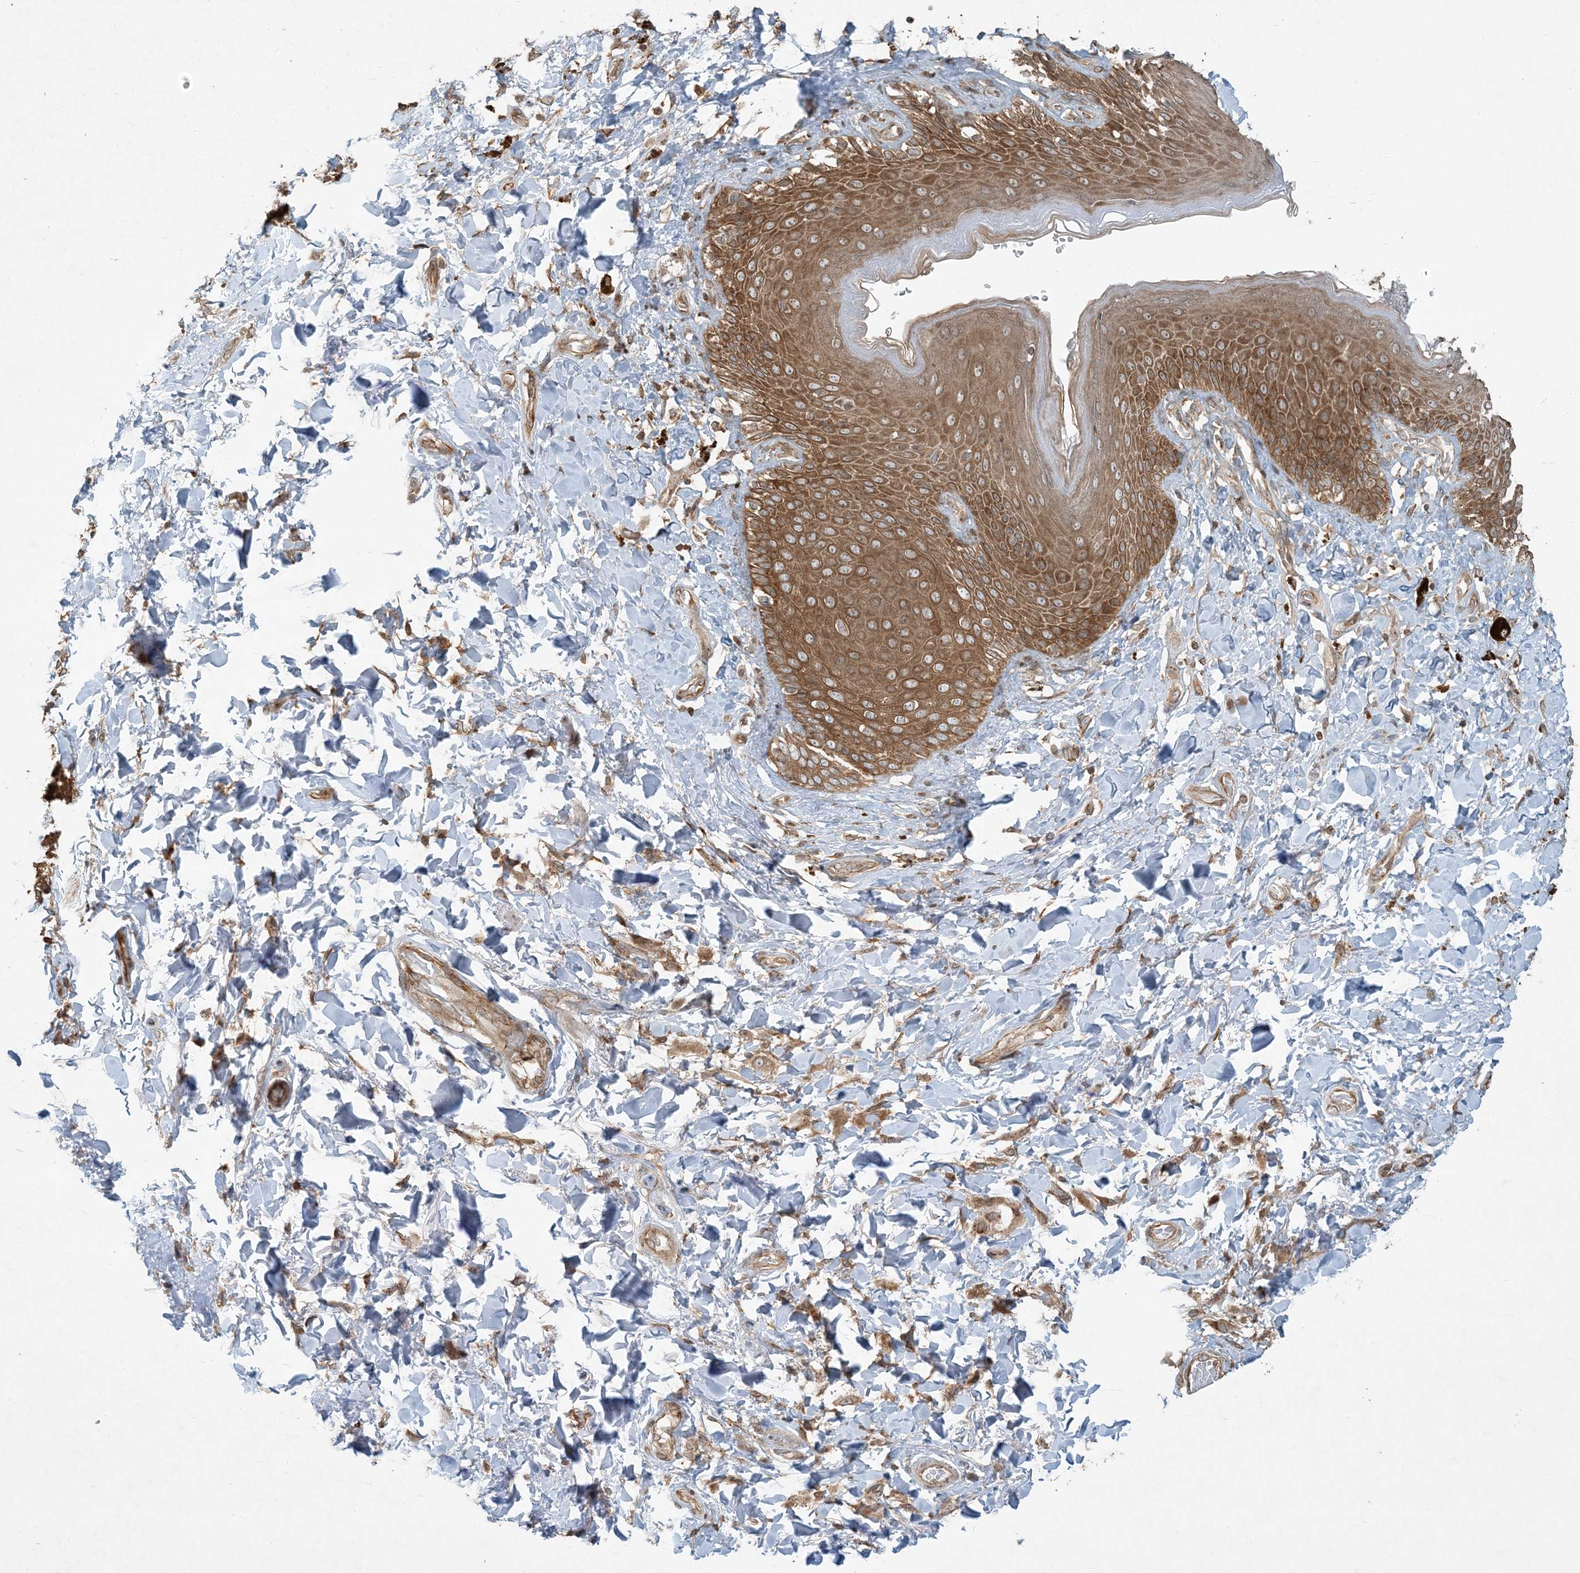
{"staining": {"intensity": "strong", "quantity": ">75%", "location": "cytoplasmic/membranous"}, "tissue": "skin", "cell_type": "Epidermal cells", "image_type": "normal", "snomed": [{"axis": "morphology", "description": "Normal tissue, NOS"}, {"axis": "topography", "description": "Anal"}], "caption": "Approximately >75% of epidermal cells in normal skin reveal strong cytoplasmic/membranous protein expression as visualized by brown immunohistochemical staining.", "gene": "COMMD8", "patient": {"sex": "female", "age": 78}}